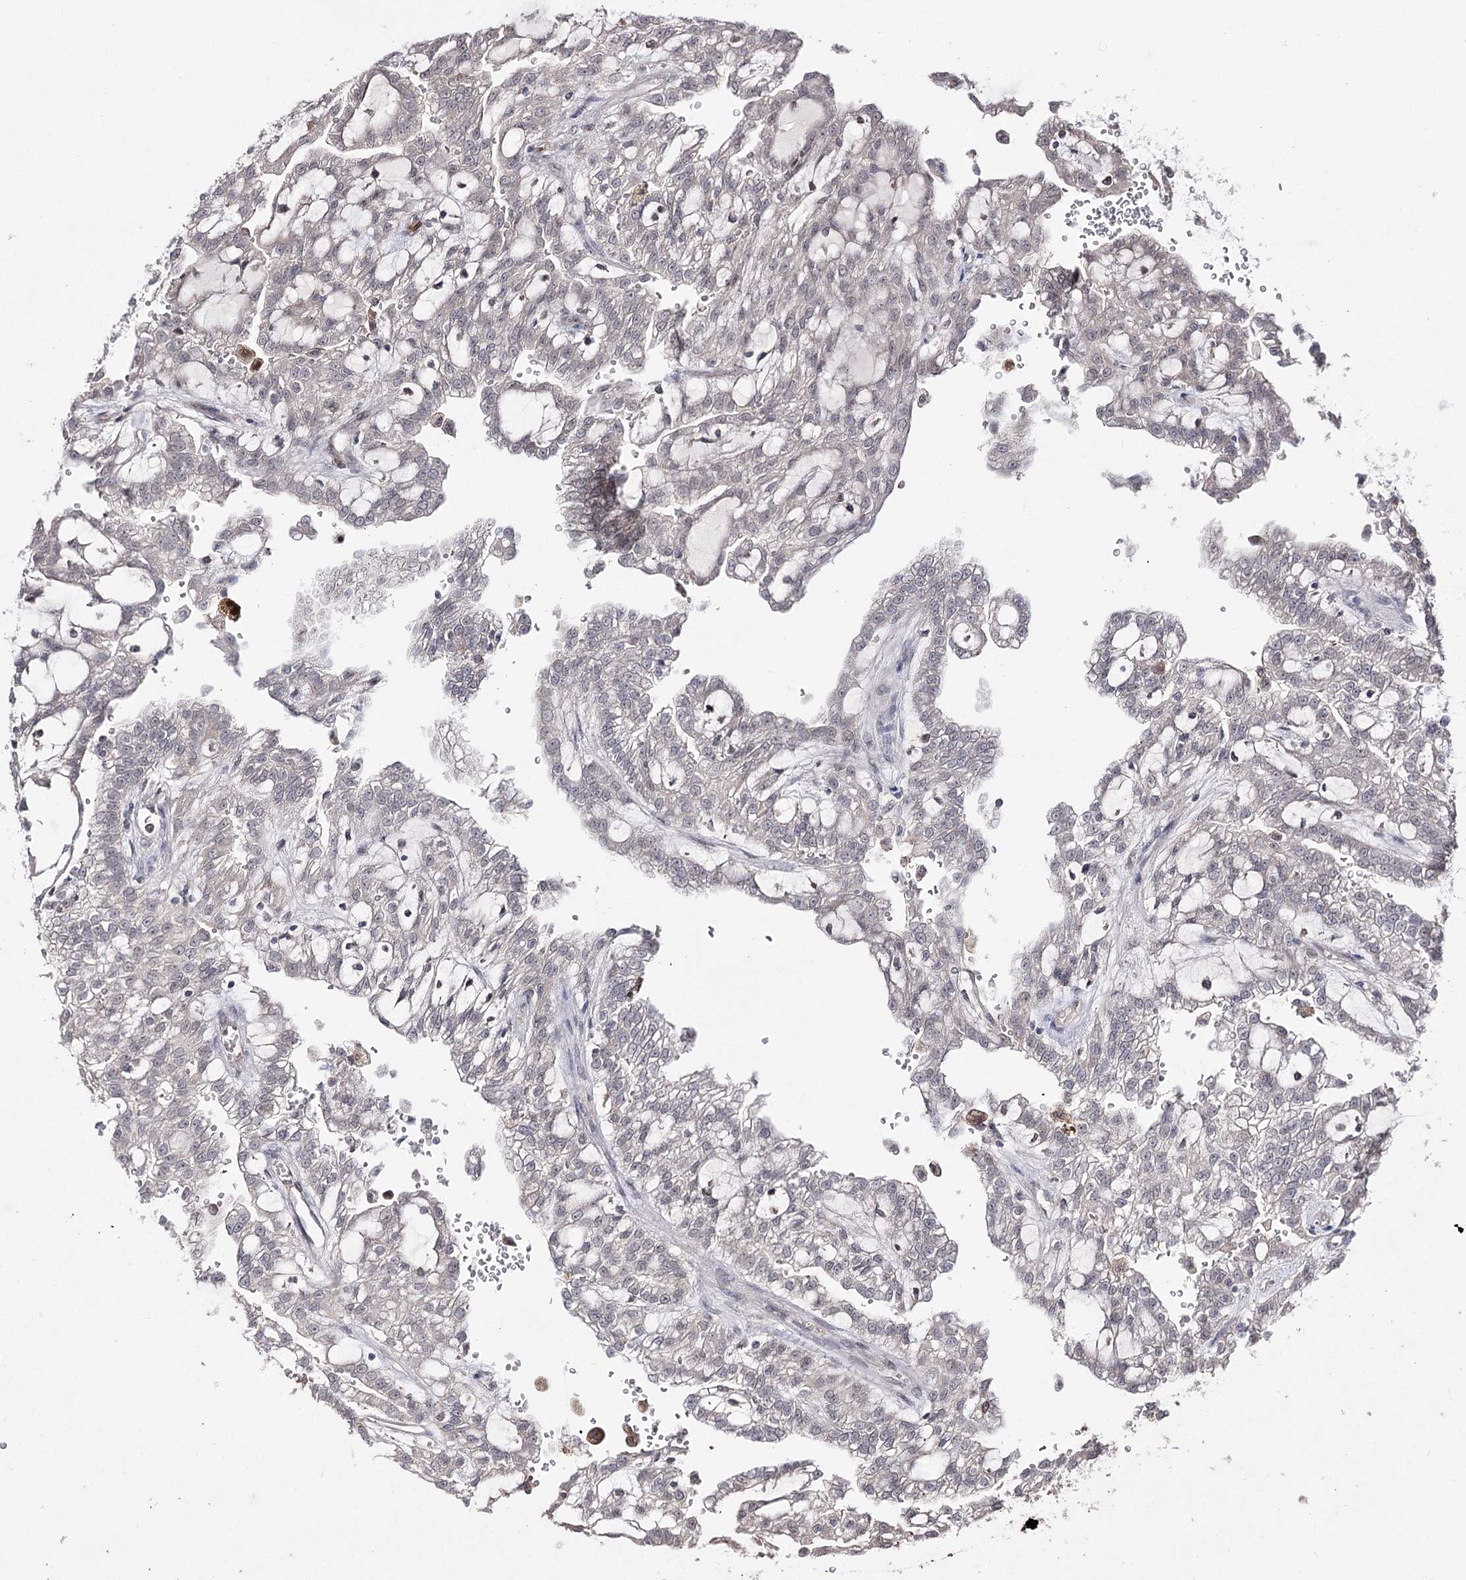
{"staining": {"intensity": "negative", "quantity": "none", "location": "none"}, "tissue": "renal cancer", "cell_type": "Tumor cells", "image_type": "cancer", "snomed": [{"axis": "morphology", "description": "Adenocarcinoma, NOS"}, {"axis": "topography", "description": "Kidney"}], "caption": "Protein analysis of adenocarcinoma (renal) displays no significant positivity in tumor cells.", "gene": "HSD11B2", "patient": {"sex": "male", "age": 63}}